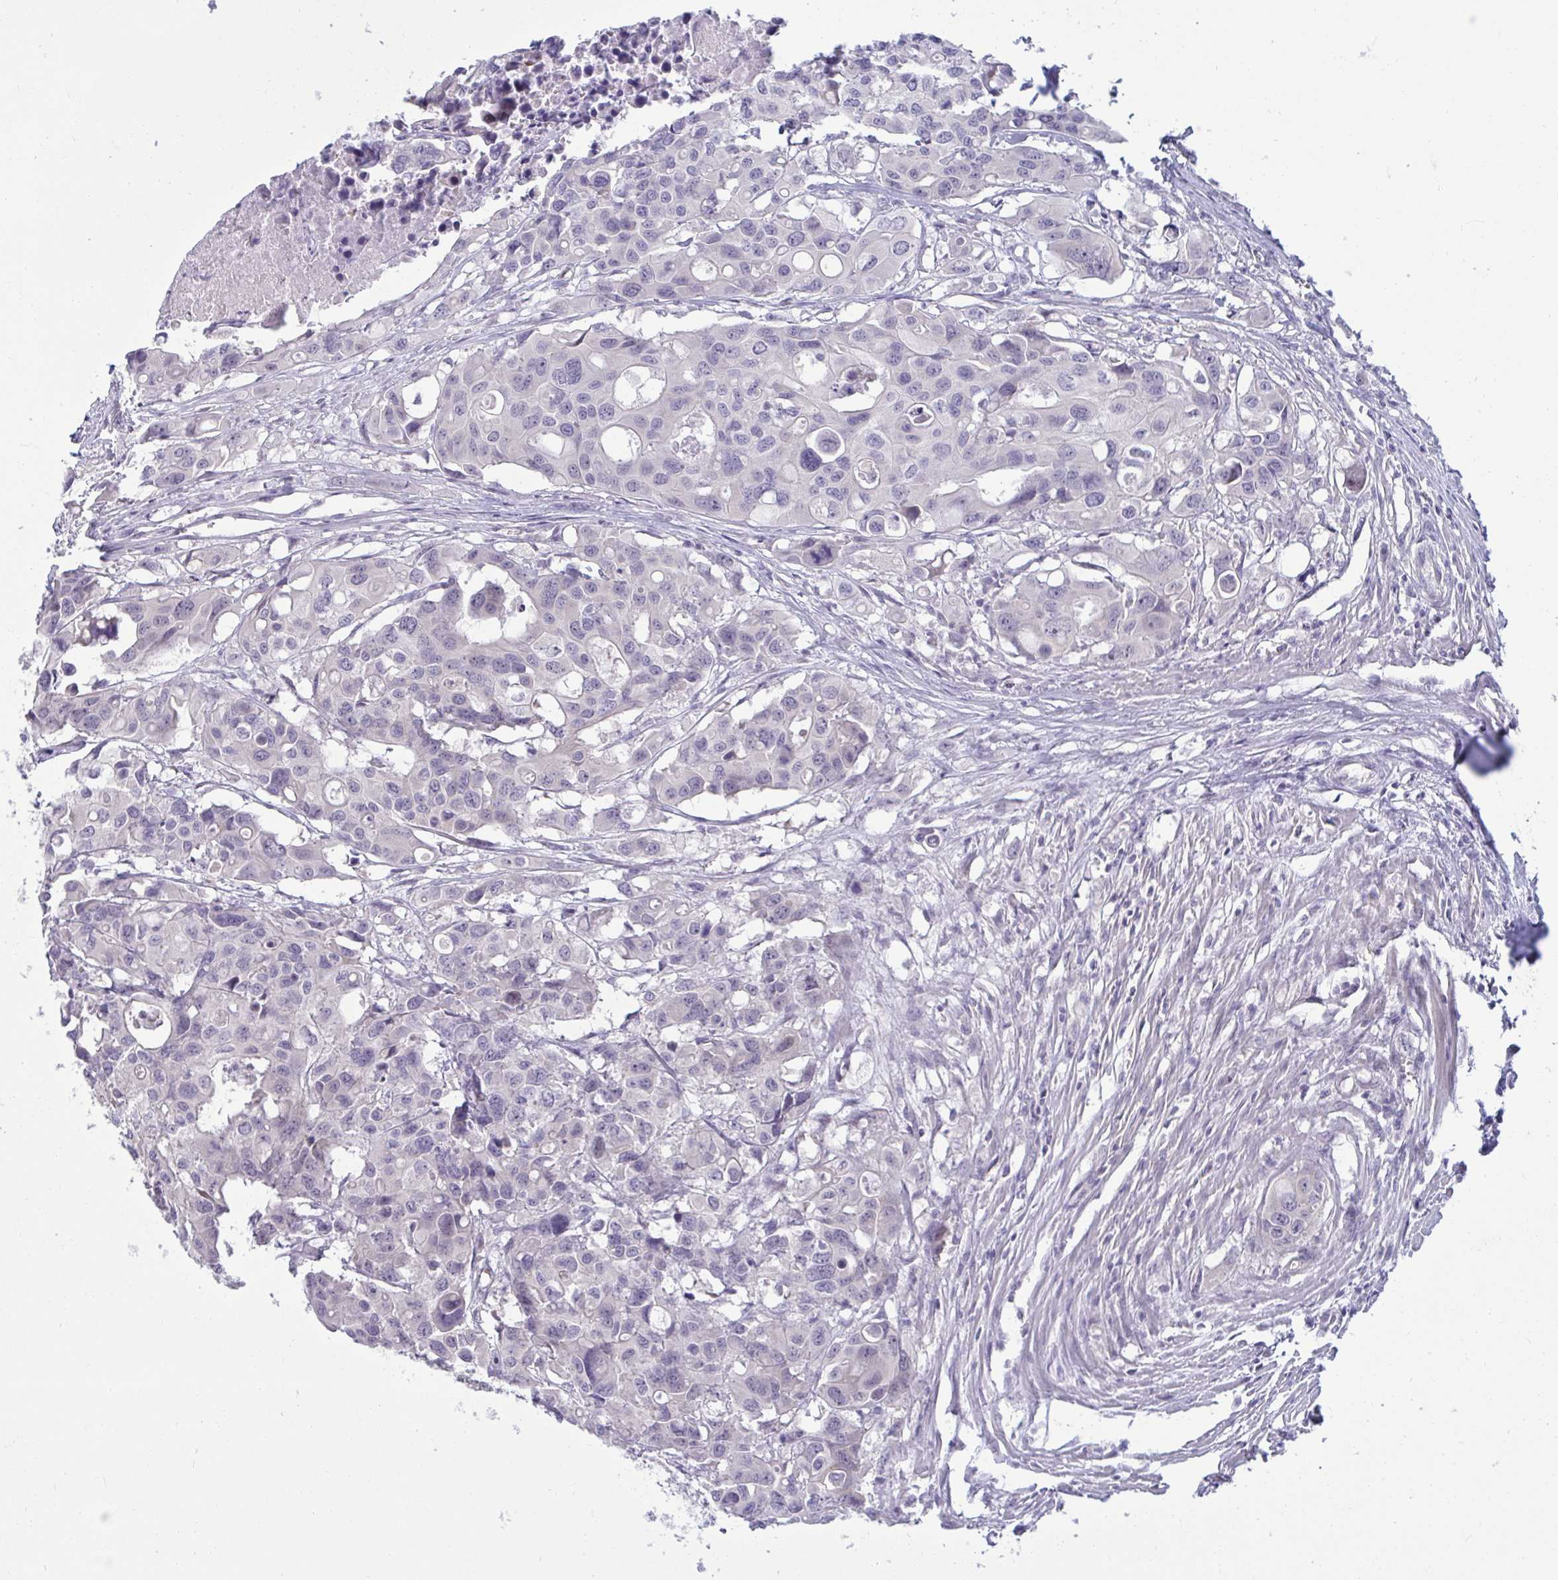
{"staining": {"intensity": "negative", "quantity": "none", "location": "none"}, "tissue": "colorectal cancer", "cell_type": "Tumor cells", "image_type": "cancer", "snomed": [{"axis": "morphology", "description": "Adenocarcinoma, NOS"}, {"axis": "topography", "description": "Colon"}], "caption": "The image reveals no staining of tumor cells in adenocarcinoma (colorectal).", "gene": "RNASEH1", "patient": {"sex": "male", "age": 77}}